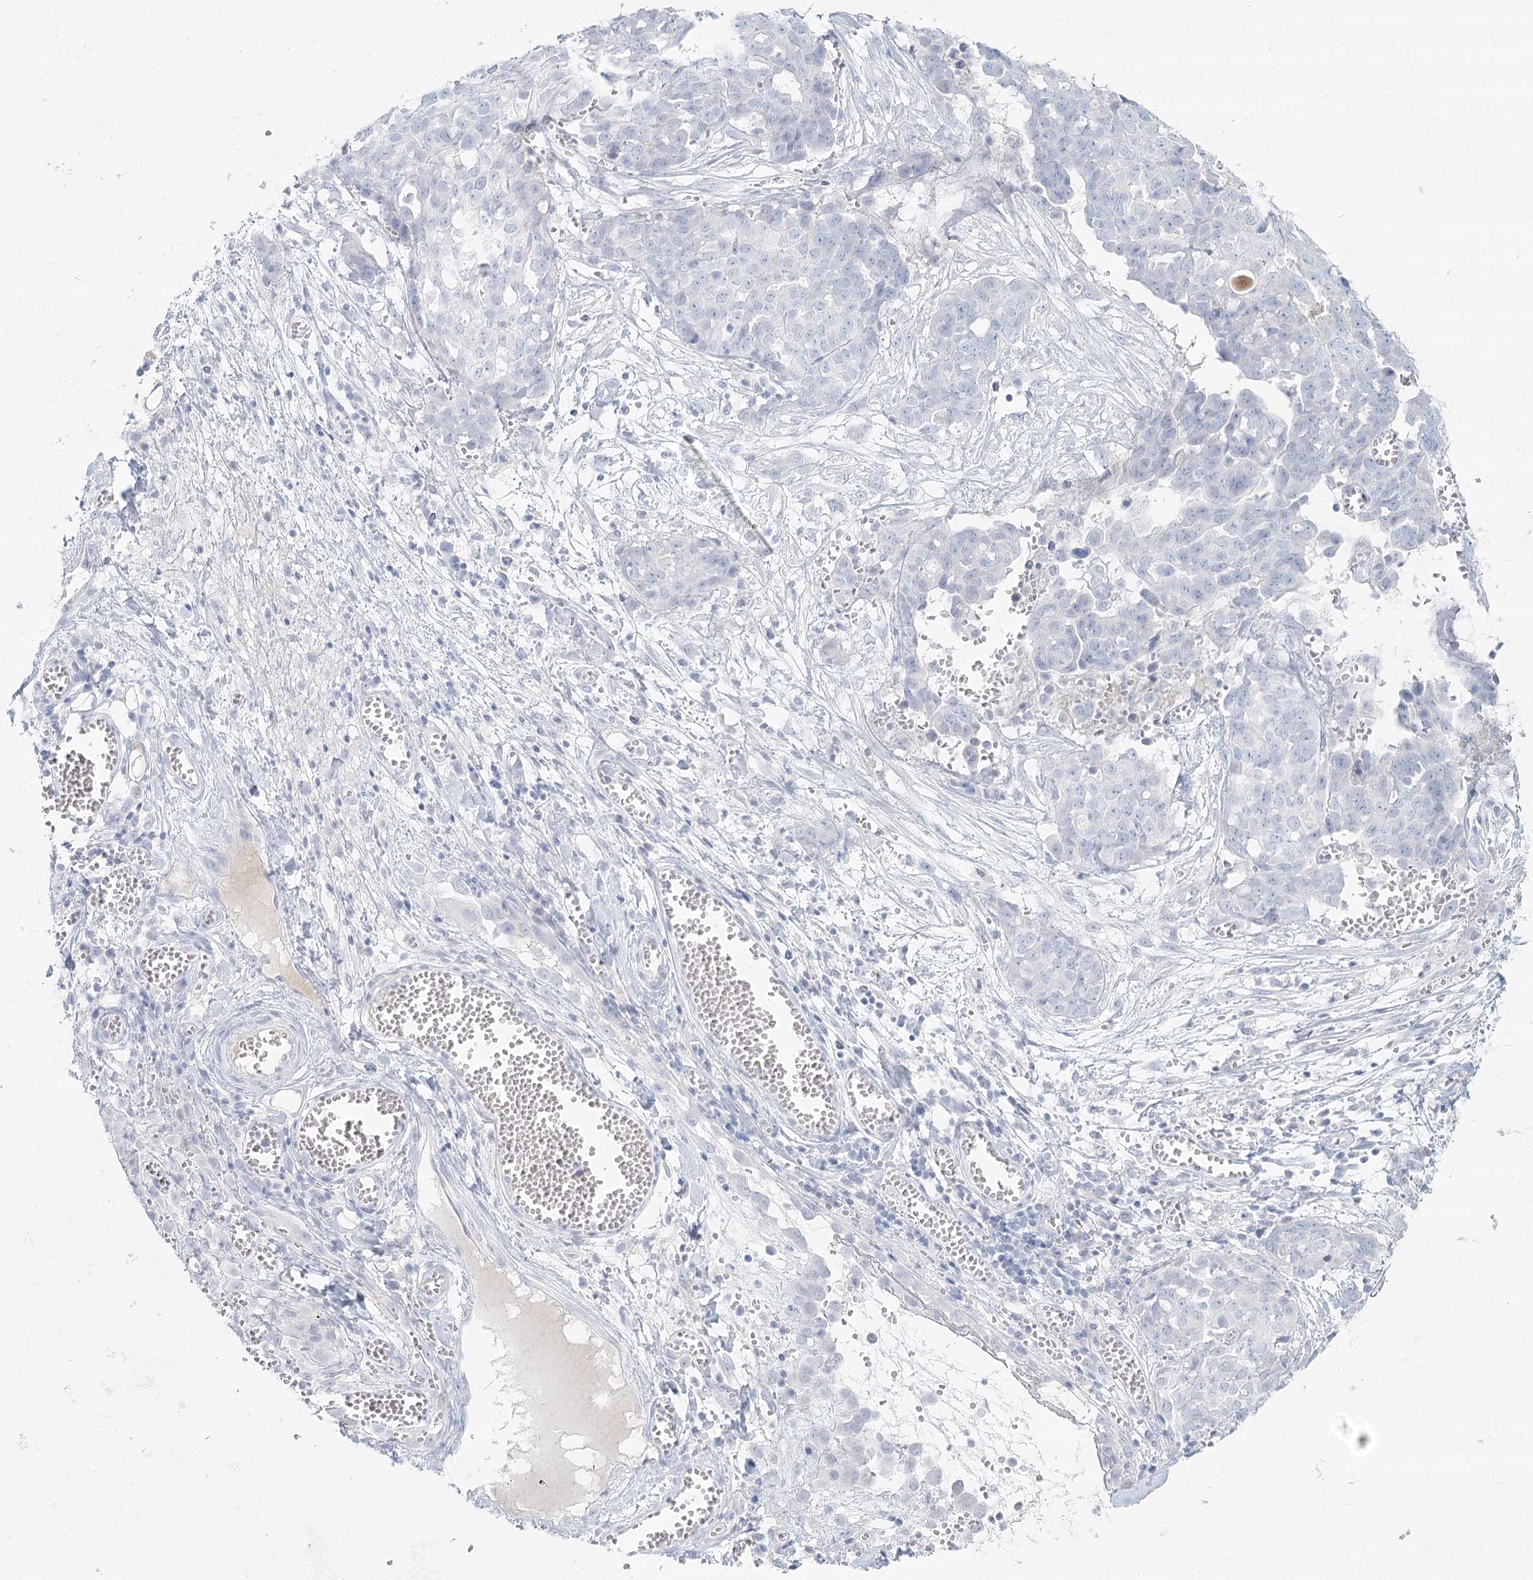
{"staining": {"intensity": "negative", "quantity": "none", "location": "none"}, "tissue": "ovarian cancer", "cell_type": "Tumor cells", "image_type": "cancer", "snomed": [{"axis": "morphology", "description": "Cystadenocarcinoma, serous, NOS"}, {"axis": "topography", "description": "Soft tissue"}, {"axis": "topography", "description": "Ovary"}], "caption": "Tumor cells are negative for protein expression in human serous cystadenocarcinoma (ovarian). (Brightfield microscopy of DAB immunohistochemistry (IHC) at high magnification).", "gene": "DMGDH", "patient": {"sex": "female", "age": 57}}